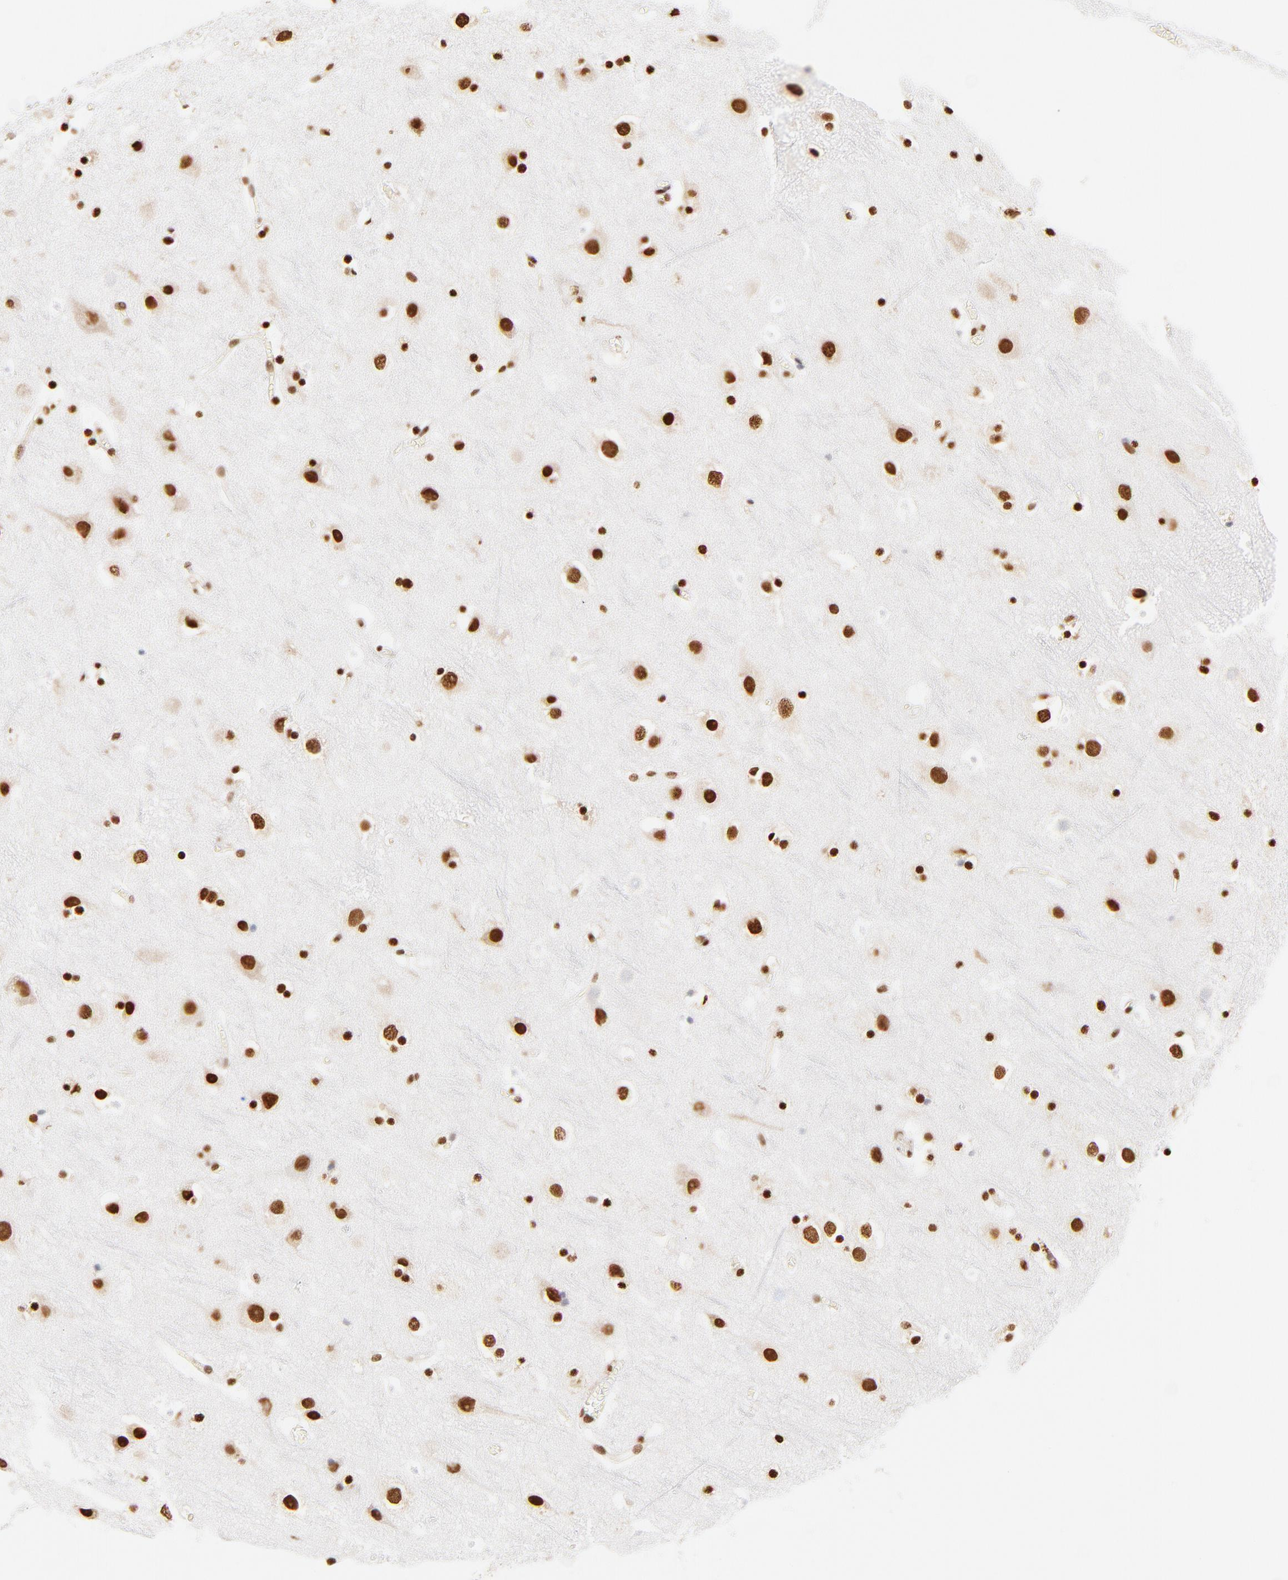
{"staining": {"intensity": "strong", "quantity": ">75%", "location": "nuclear"}, "tissue": "cerebral cortex", "cell_type": "Endothelial cells", "image_type": "normal", "snomed": [{"axis": "morphology", "description": "Normal tissue, NOS"}, {"axis": "topography", "description": "Cerebral cortex"}], "caption": "IHC staining of normal cerebral cortex, which shows high levels of strong nuclear expression in approximately >75% of endothelial cells indicating strong nuclear protein staining. The staining was performed using DAB (3,3'-diaminobenzidine) (brown) for protein detection and nuclei were counterstained in hematoxylin (blue).", "gene": "ZNF540", "patient": {"sex": "male", "age": 45}}